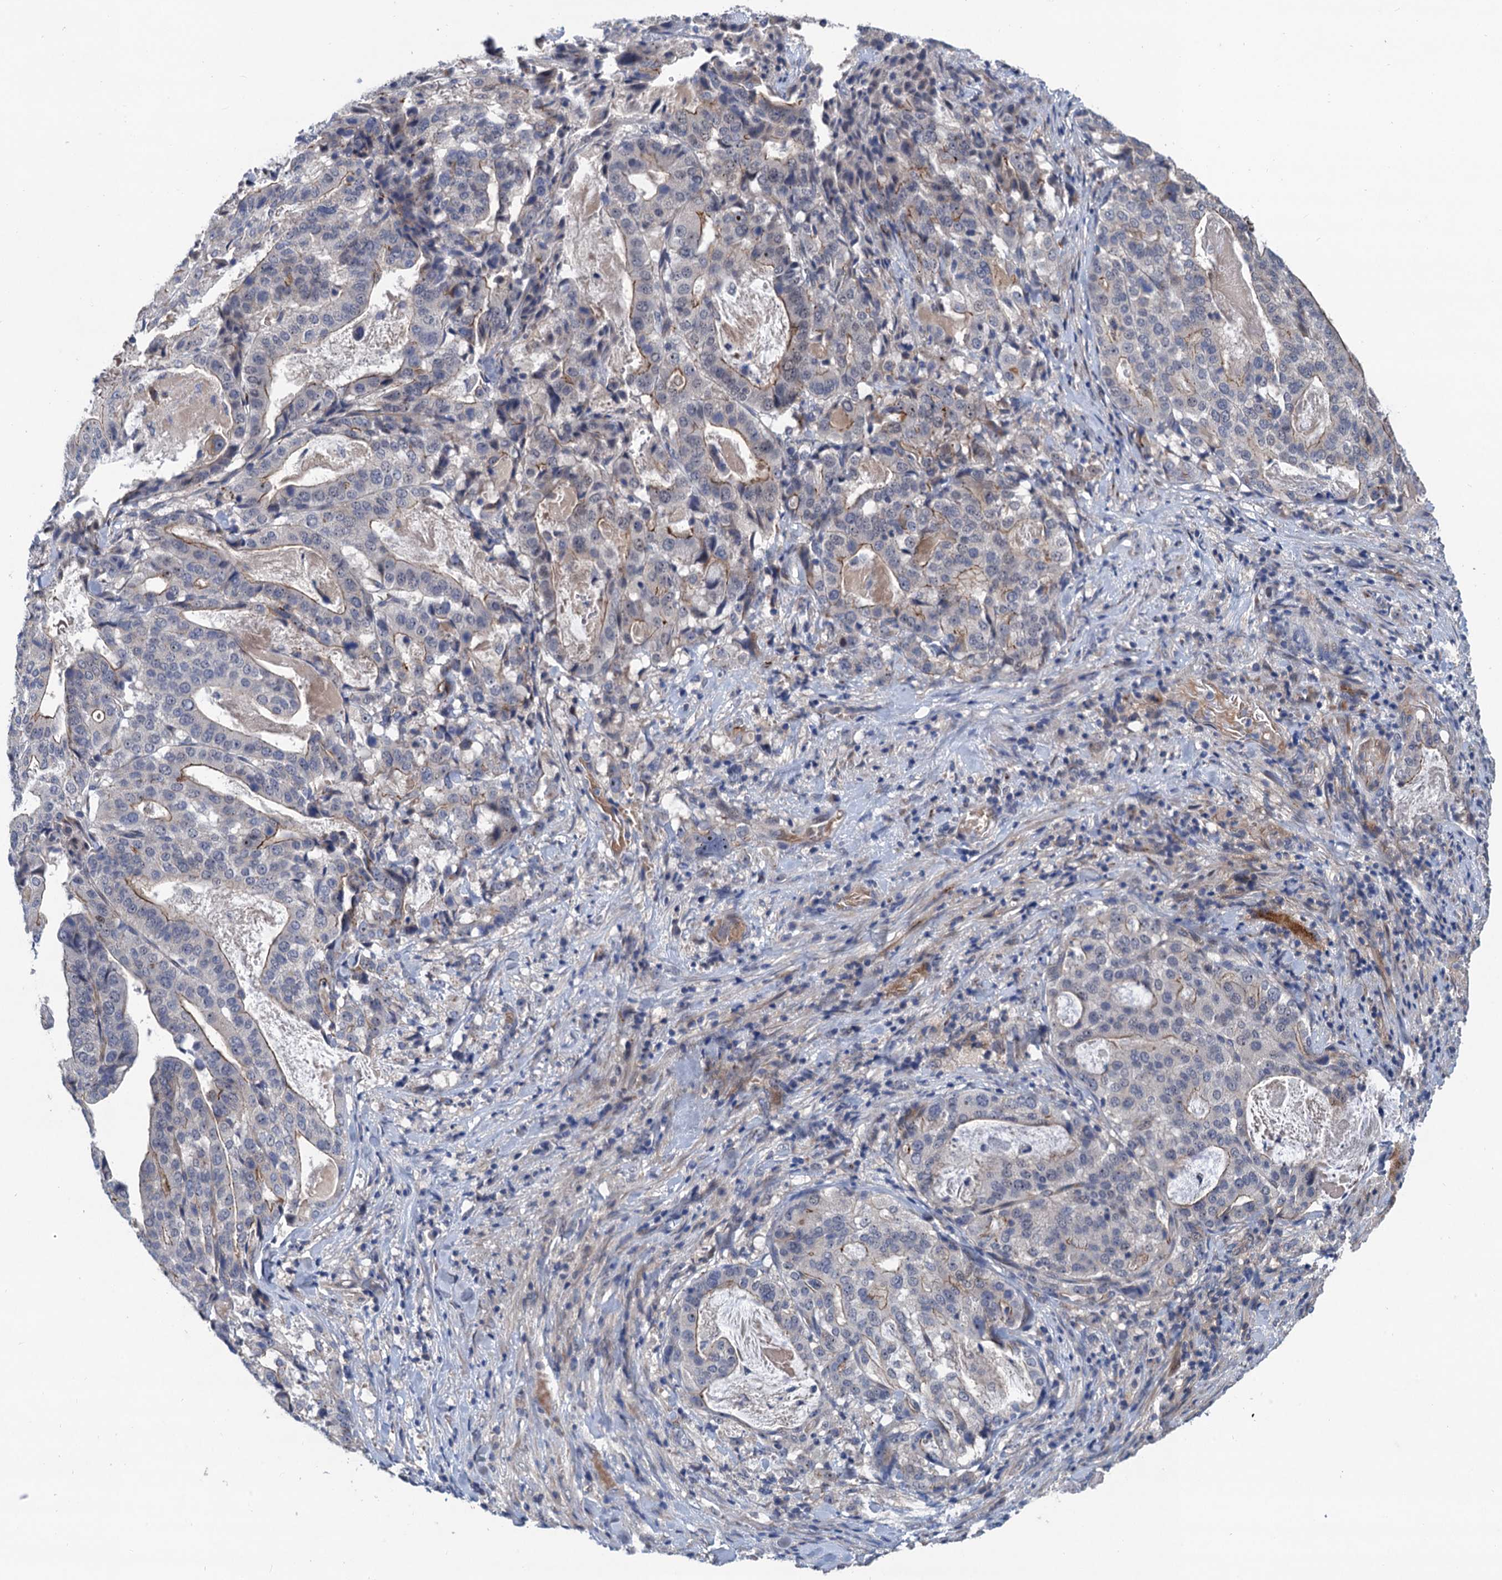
{"staining": {"intensity": "moderate", "quantity": "<25%", "location": "cytoplasmic/membranous"}, "tissue": "stomach cancer", "cell_type": "Tumor cells", "image_type": "cancer", "snomed": [{"axis": "morphology", "description": "Adenocarcinoma, NOS"}, {"axis": "topography", "description": "Stomach"}], "caption": "This is a photomicrograph of immunohistochemistry (IHC) staining of stomach cancer, which shows moderate staining in the cytoplasmic/membranous of tumor cells.", "gene": "TRAF7", "patient": {"sex": "male", "age": 48}}